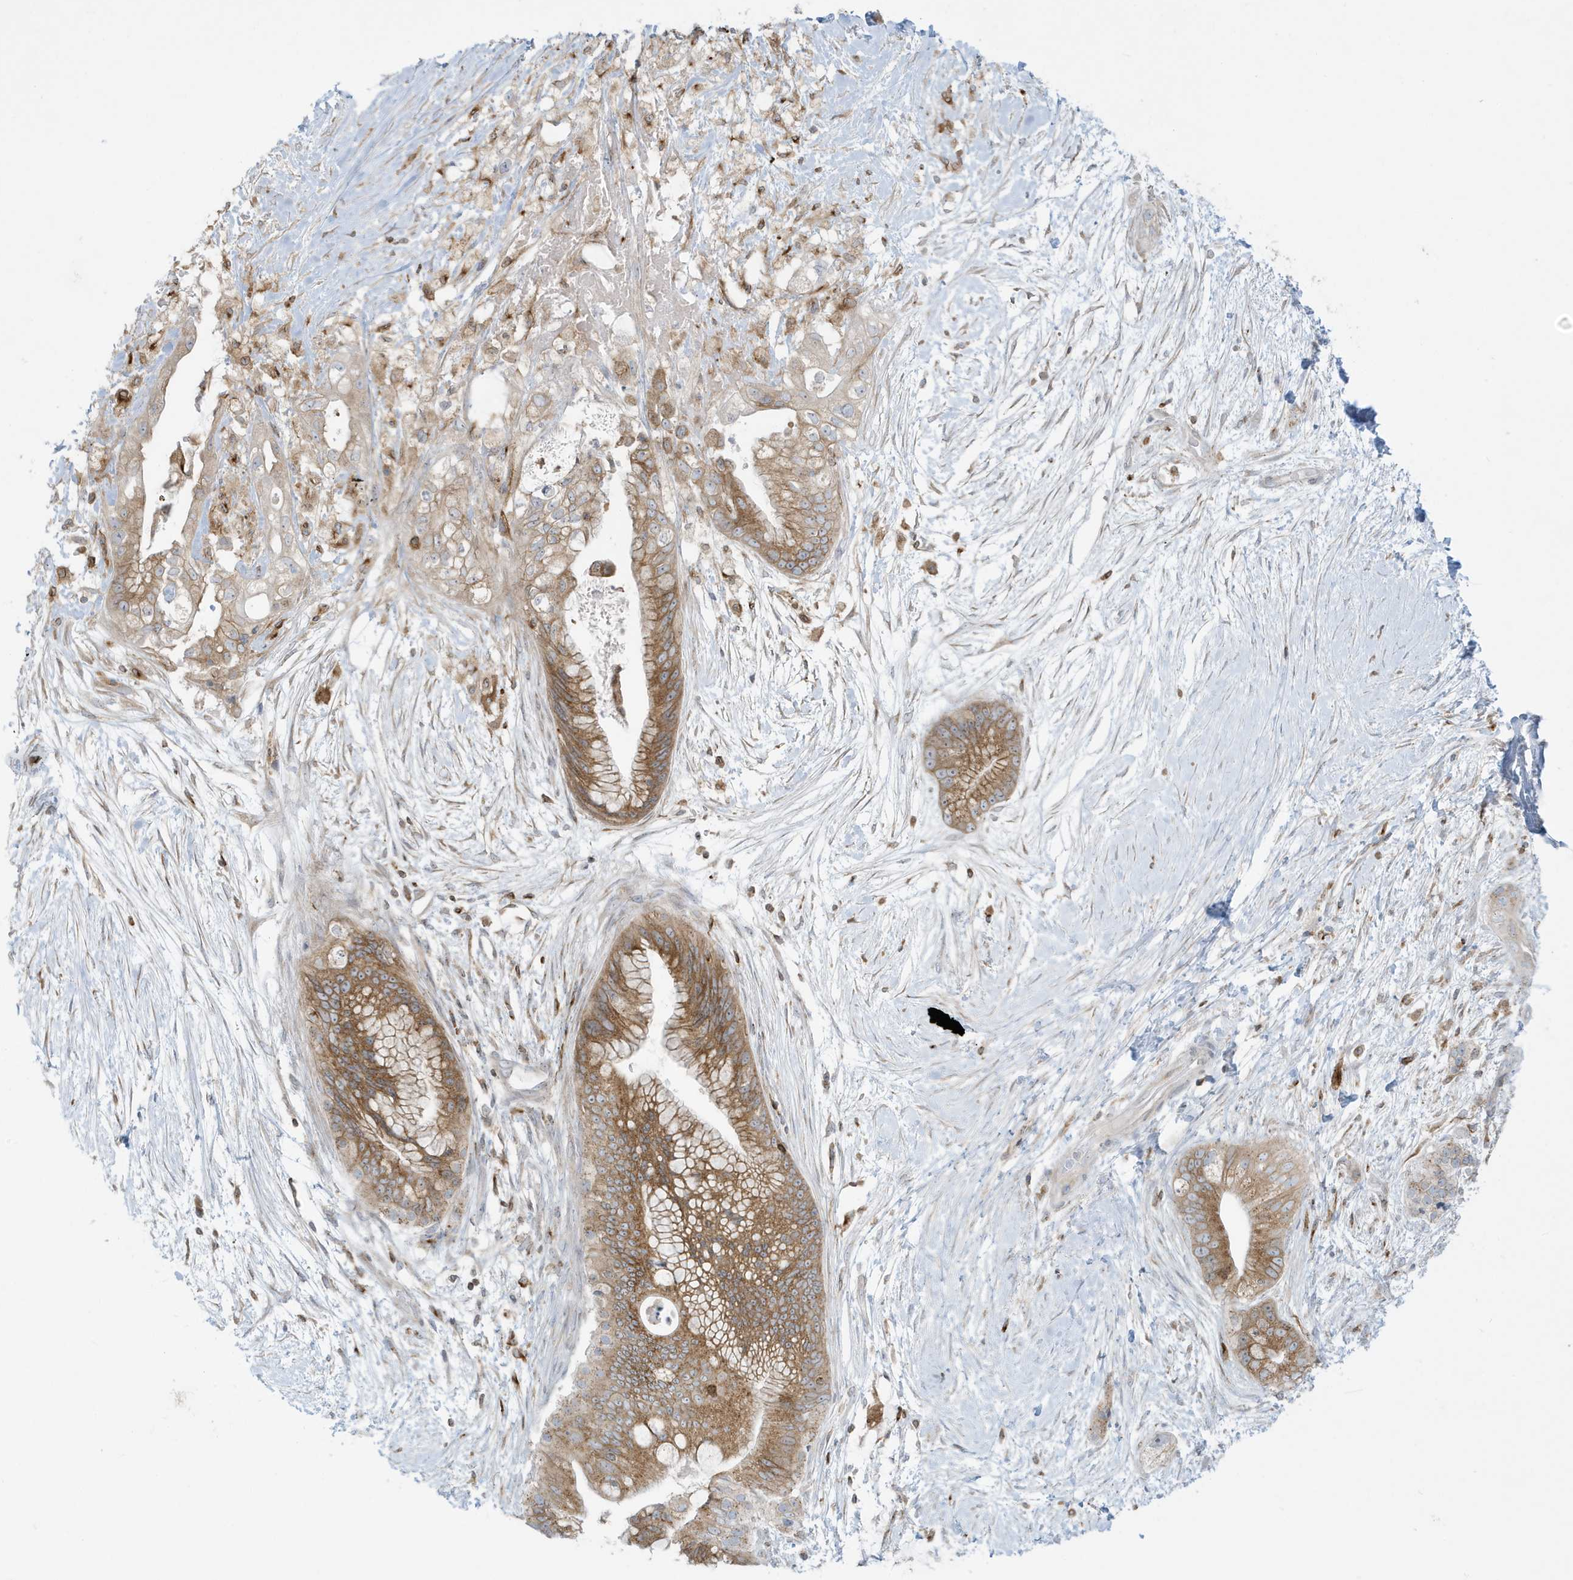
{"staining": {"intensity": "moderate", "quantity": ">75%", "location": "cytoplasmic/membranous"}, "tissue": "pancreatic cancer", "cell_type": "Tumor cells", "image_type": "cancer", "snomed": [{"axis": "morphology", "description": "Adenocarcinoma, NOS"}, {"axis": "topography", "description": "Pancreas"}], "caption": "A brown stain shows moderate cytoplasmic/membranous expression of a protein in human pancreatic cancer (adenocarcinoma) tumor cells.", "gene": "SLAMF9", "patient": {"sex": "male", "age": 53}}